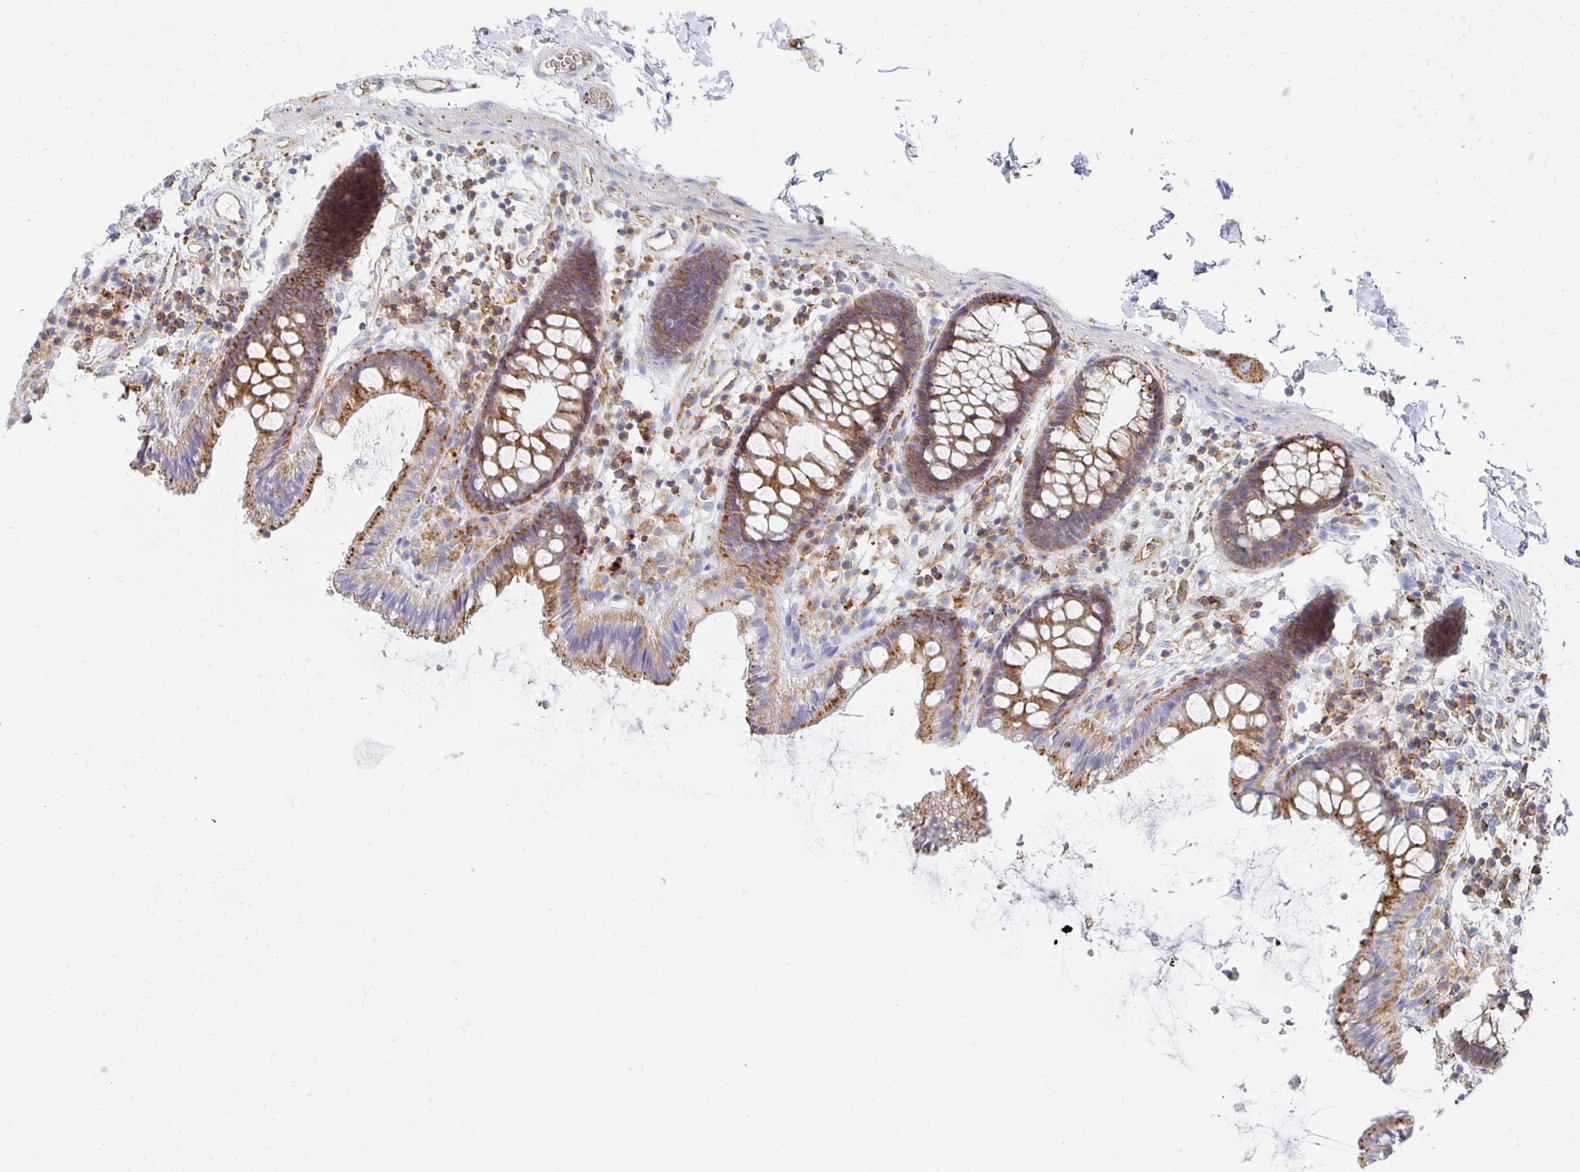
{"staining": {"intensity": "moderate", "quantity": ">75%", "location": "cytoplasmic/membranous"}, "tissue": "colon", "cell_type": "Endothelial cells", "image_type": "normal", "snomed": [{"axis": "morphology", "description": "Normal tissue, NOS"}, {"axis": "topography", "description": "Colon"}], "caption": "A medium amount of moderate cytoplasmic/membranous expression is present in approximately >75% of endothelial cells in normal colon. The staining is performed using DAB (3,3'-diaminobenzidine) brown chromogen to label protein expression. The nuclei are counter-stained blue using hematoxylin.", "gene": "TAAR1", "patient": {"sex": "male", "age": 84}}